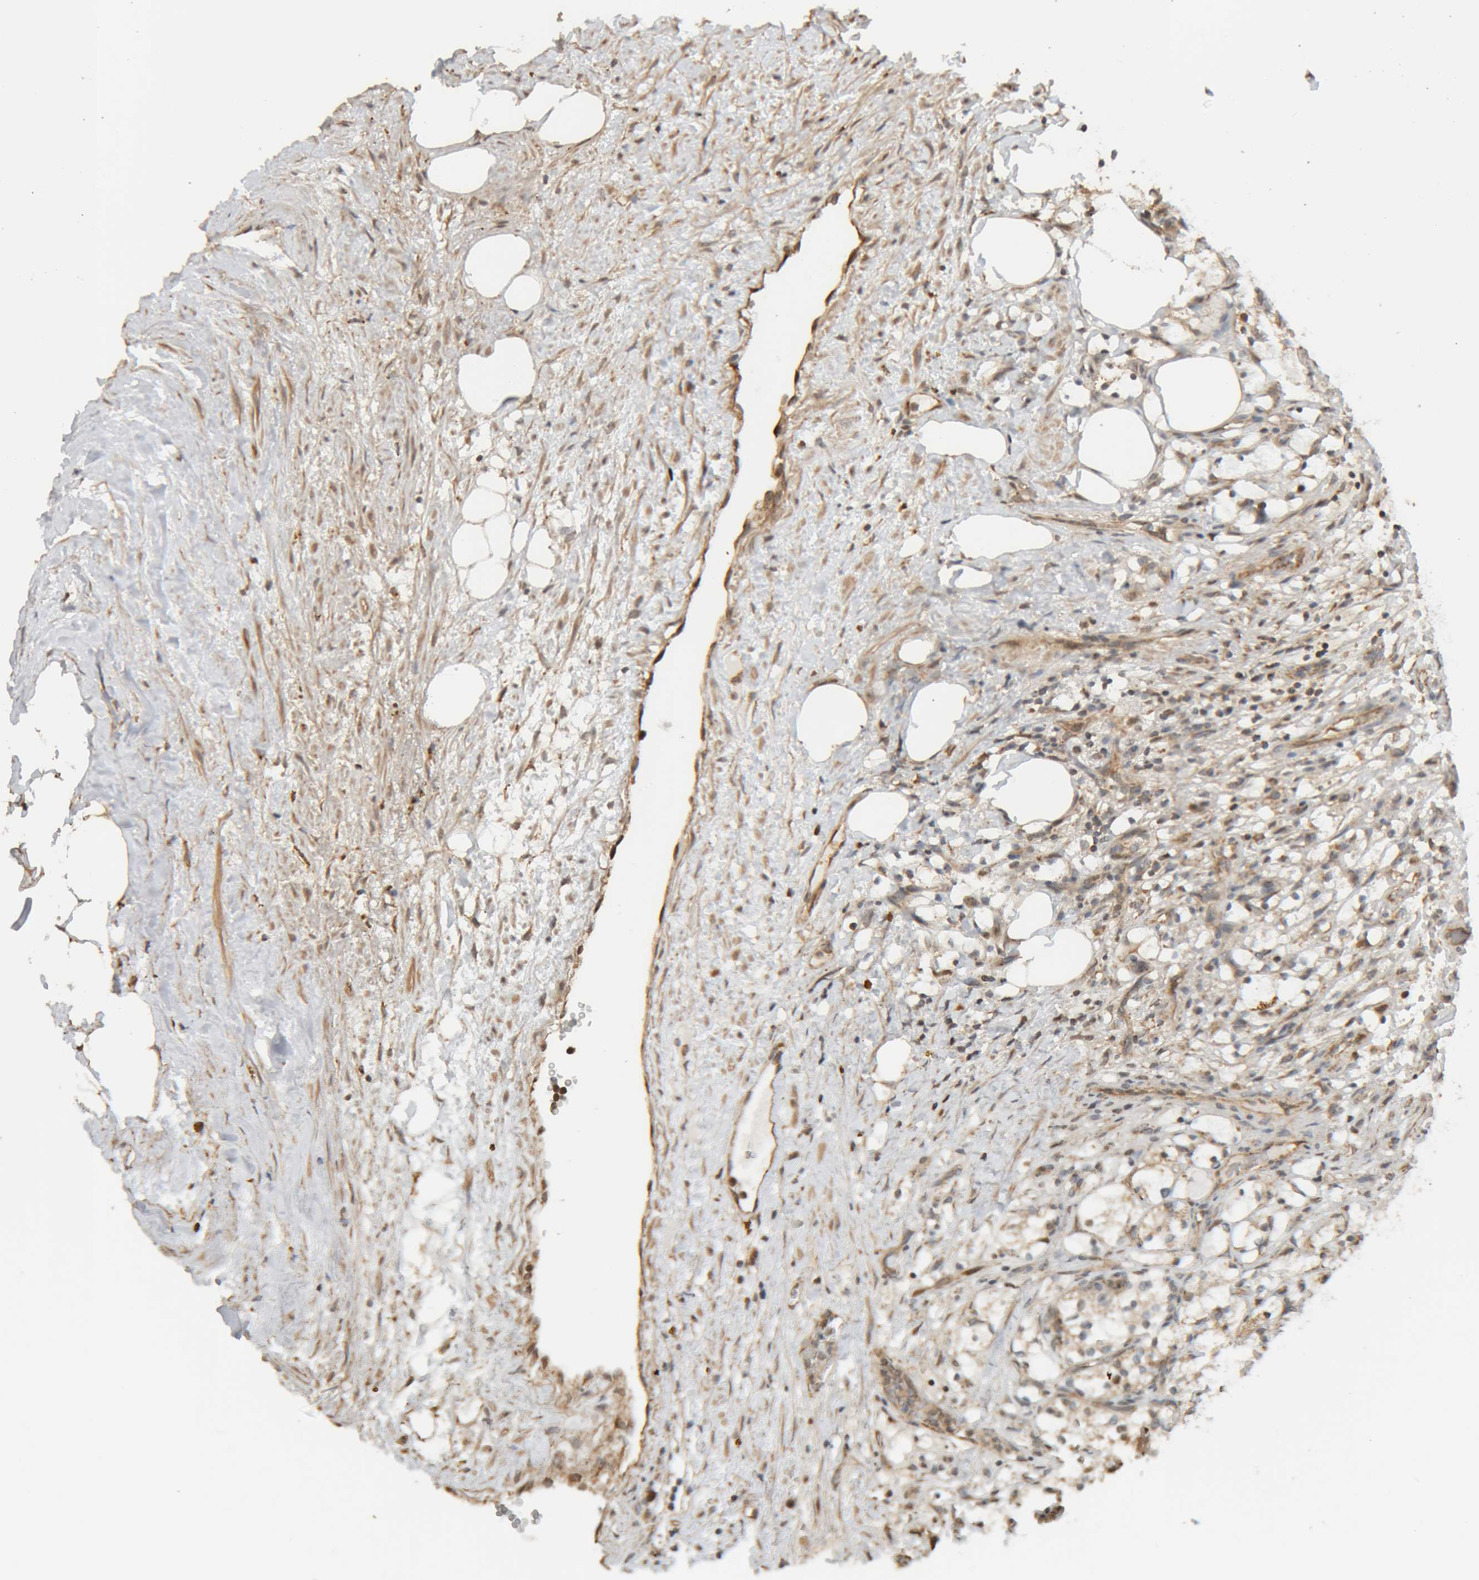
{"staining": {"intensity": "negative", "quantity": "none", "location": "none"}, "tissue": "renal cancer", "cell_type": "Tumor cells", "image_type": "cancer", "snomed": [{"axis": "morphology", "description": "Adenocarcinoma, NOS"}, {"axis": "topography", "description": "Kidney"}], "caption": "A micrograph of human adenocarcinoma (renal) is negative for staining in tumor cells. (Brightfield microscopy of DAB IHC at high magnification).", "gene": "GINS4", "patient": {"sex": "female", "age": 69}}